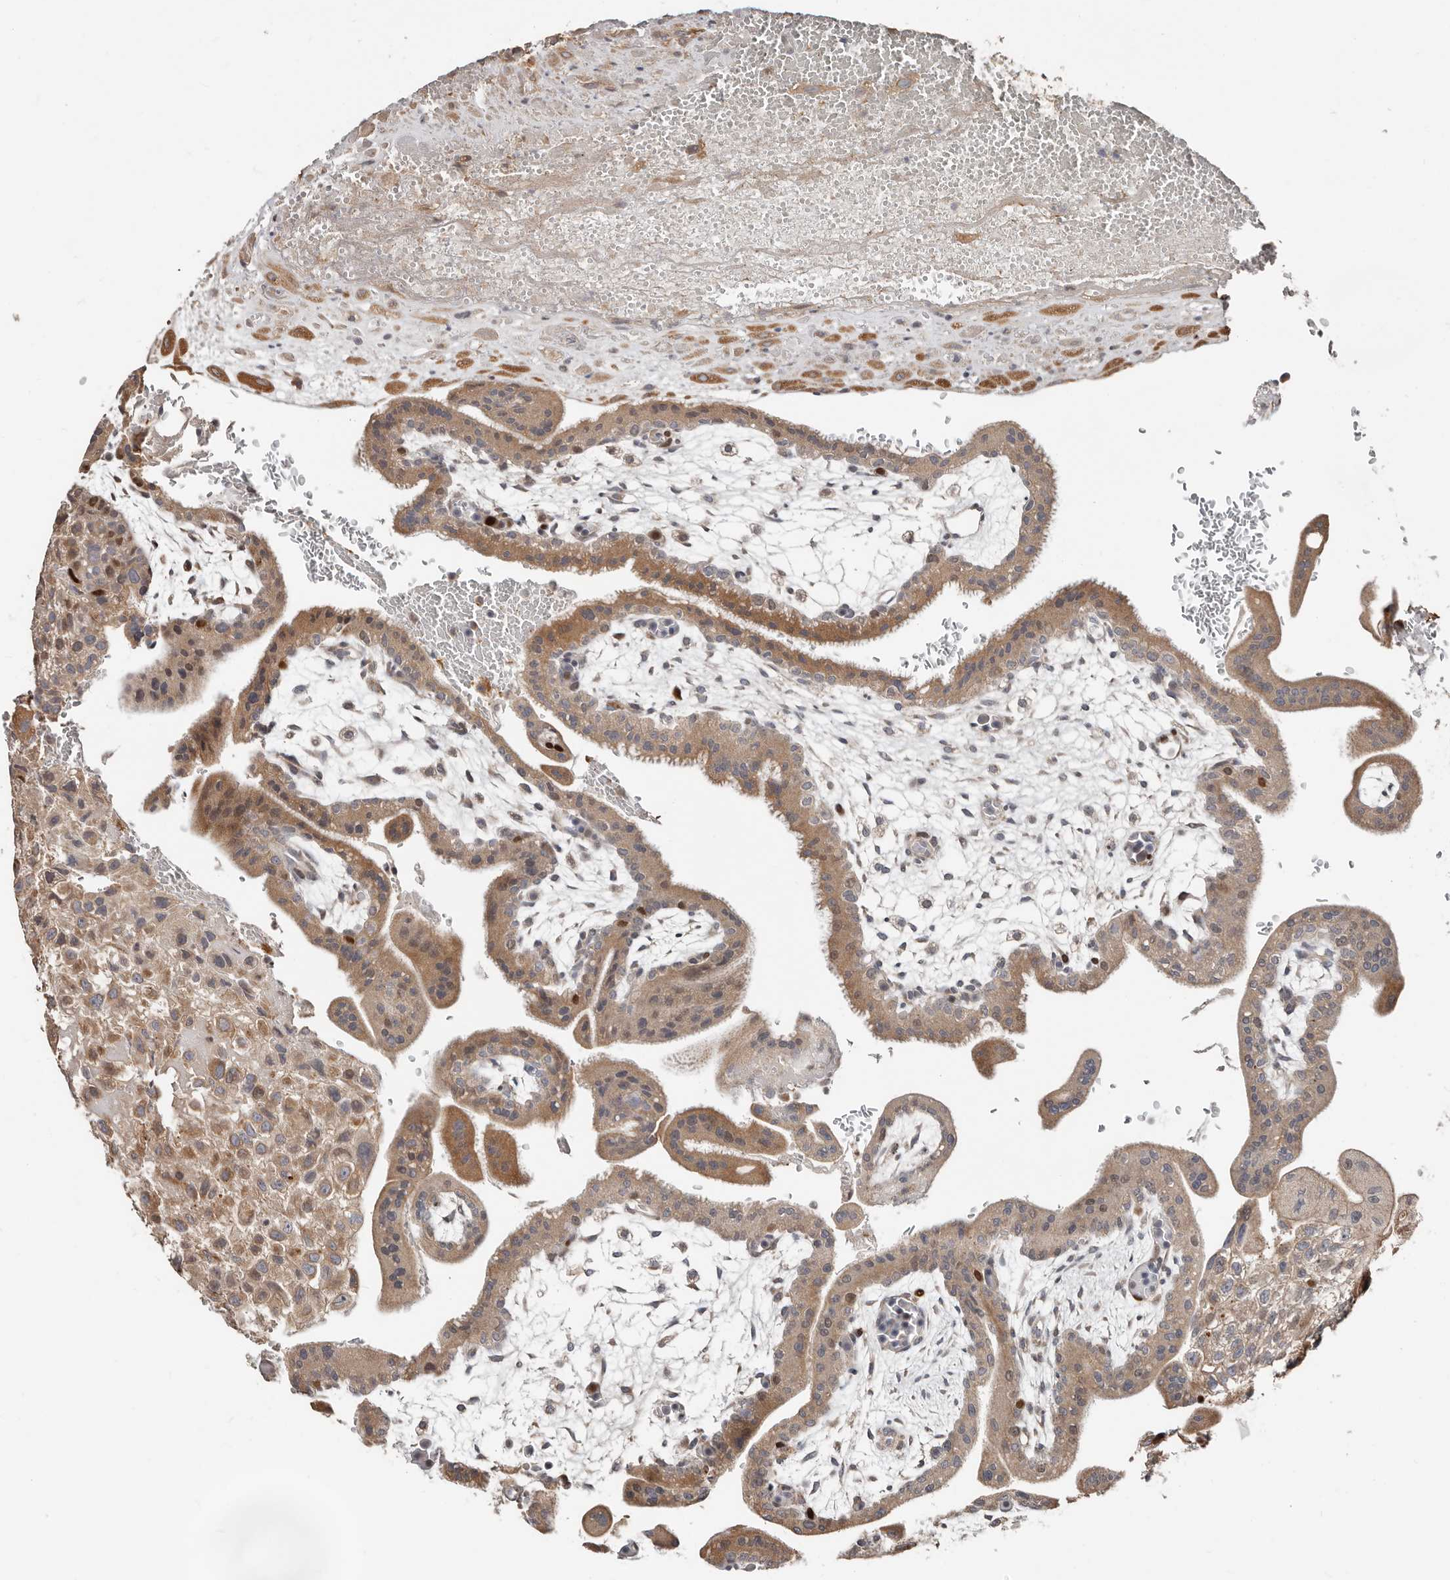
{"staining": {"intensity": "moderate", "quantity": ">75%", "location": "cytoplasmic/membranous"}, "tissue": "placenta", "cell_type": "Decidual cells", "image_type": "normal", "snomed": [{"axis": "morphology", "description": "Normal tissue, NOS"}, {"axis": "topography", "description": "Placenta"}], "caption": "Decidual cells display moderate cytoplasmic/membranous expression in approximately >75% of cells in benign placenta.", "gene": "SMYD4", "patient": {"sex": "female", "age": 35}}